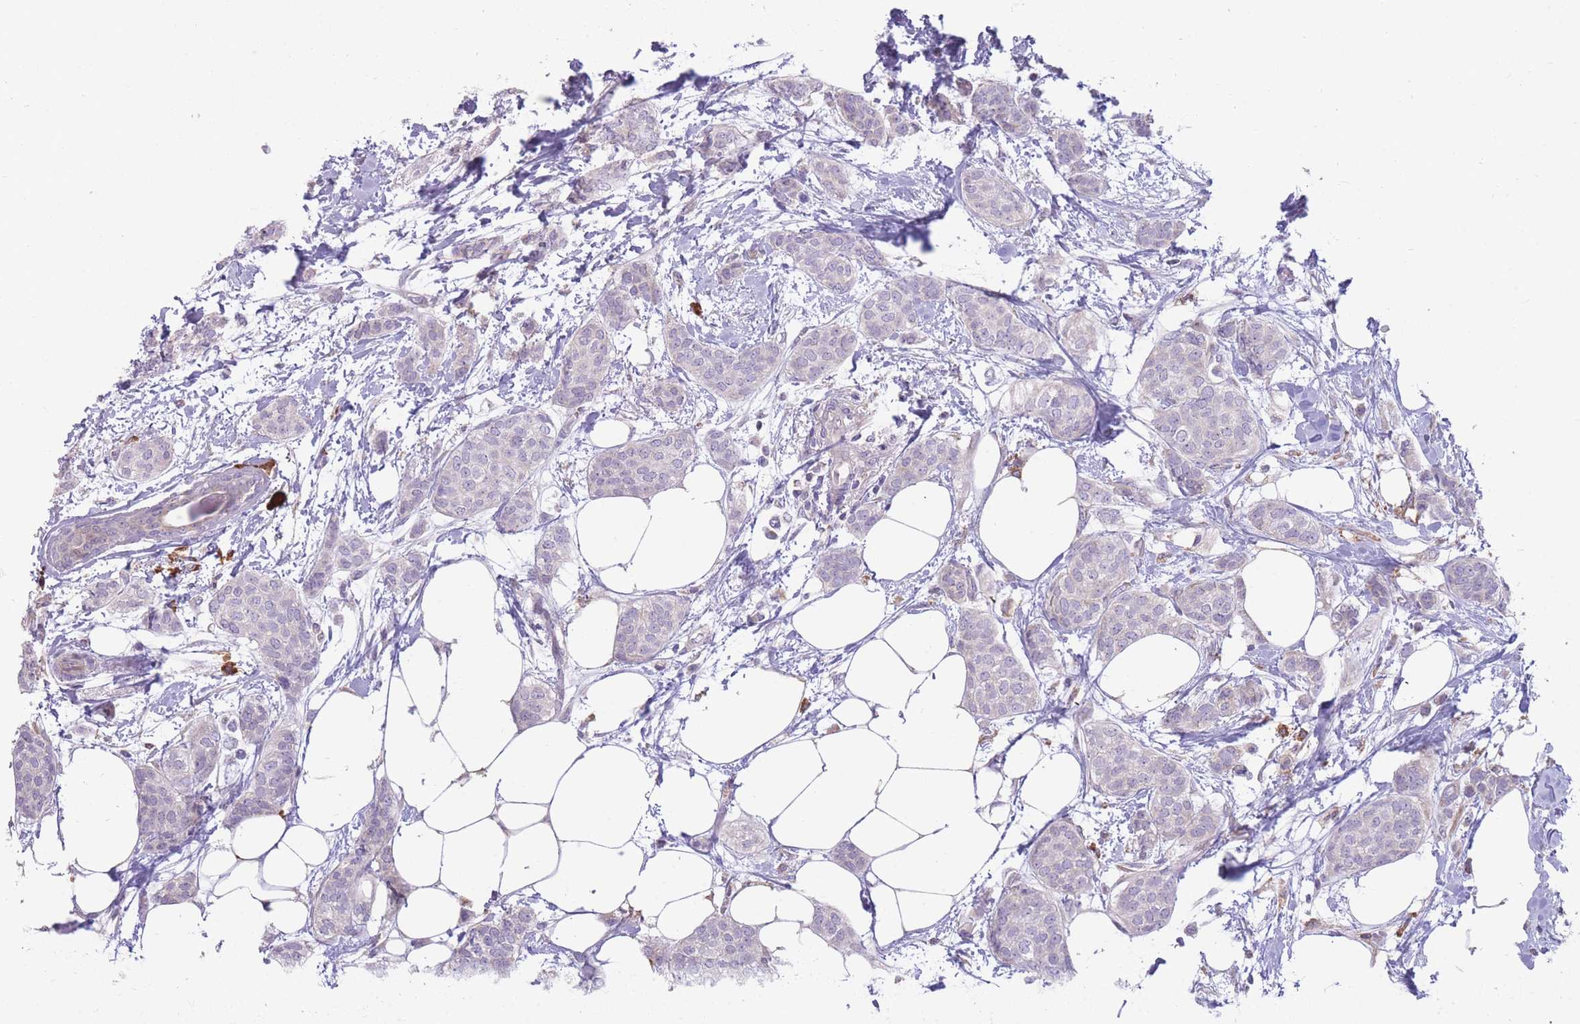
{"staining": {"intensity": "negative", "quantity": "none", "location": "none"}, "tissue": "breast cancer", "cell_type": "Tumor cells", "image_type": "cancer", "snomed": [{"axis": "morphology", "description": "Duct carcinoma"}, {"axis": "topography", "description": "Breast"}], "caption": "Tumor cells are negative for protein expression in human breast cancer (infiltrating ductal carcinoma). (Stains: DAB immunohistochemistry (IHC) with hematoxylin counter stain, Microscopy: brightfield microscopy at high magnification).", "gene": "TRAPPC5", "patient": {"sex": "female", "age": 72}}